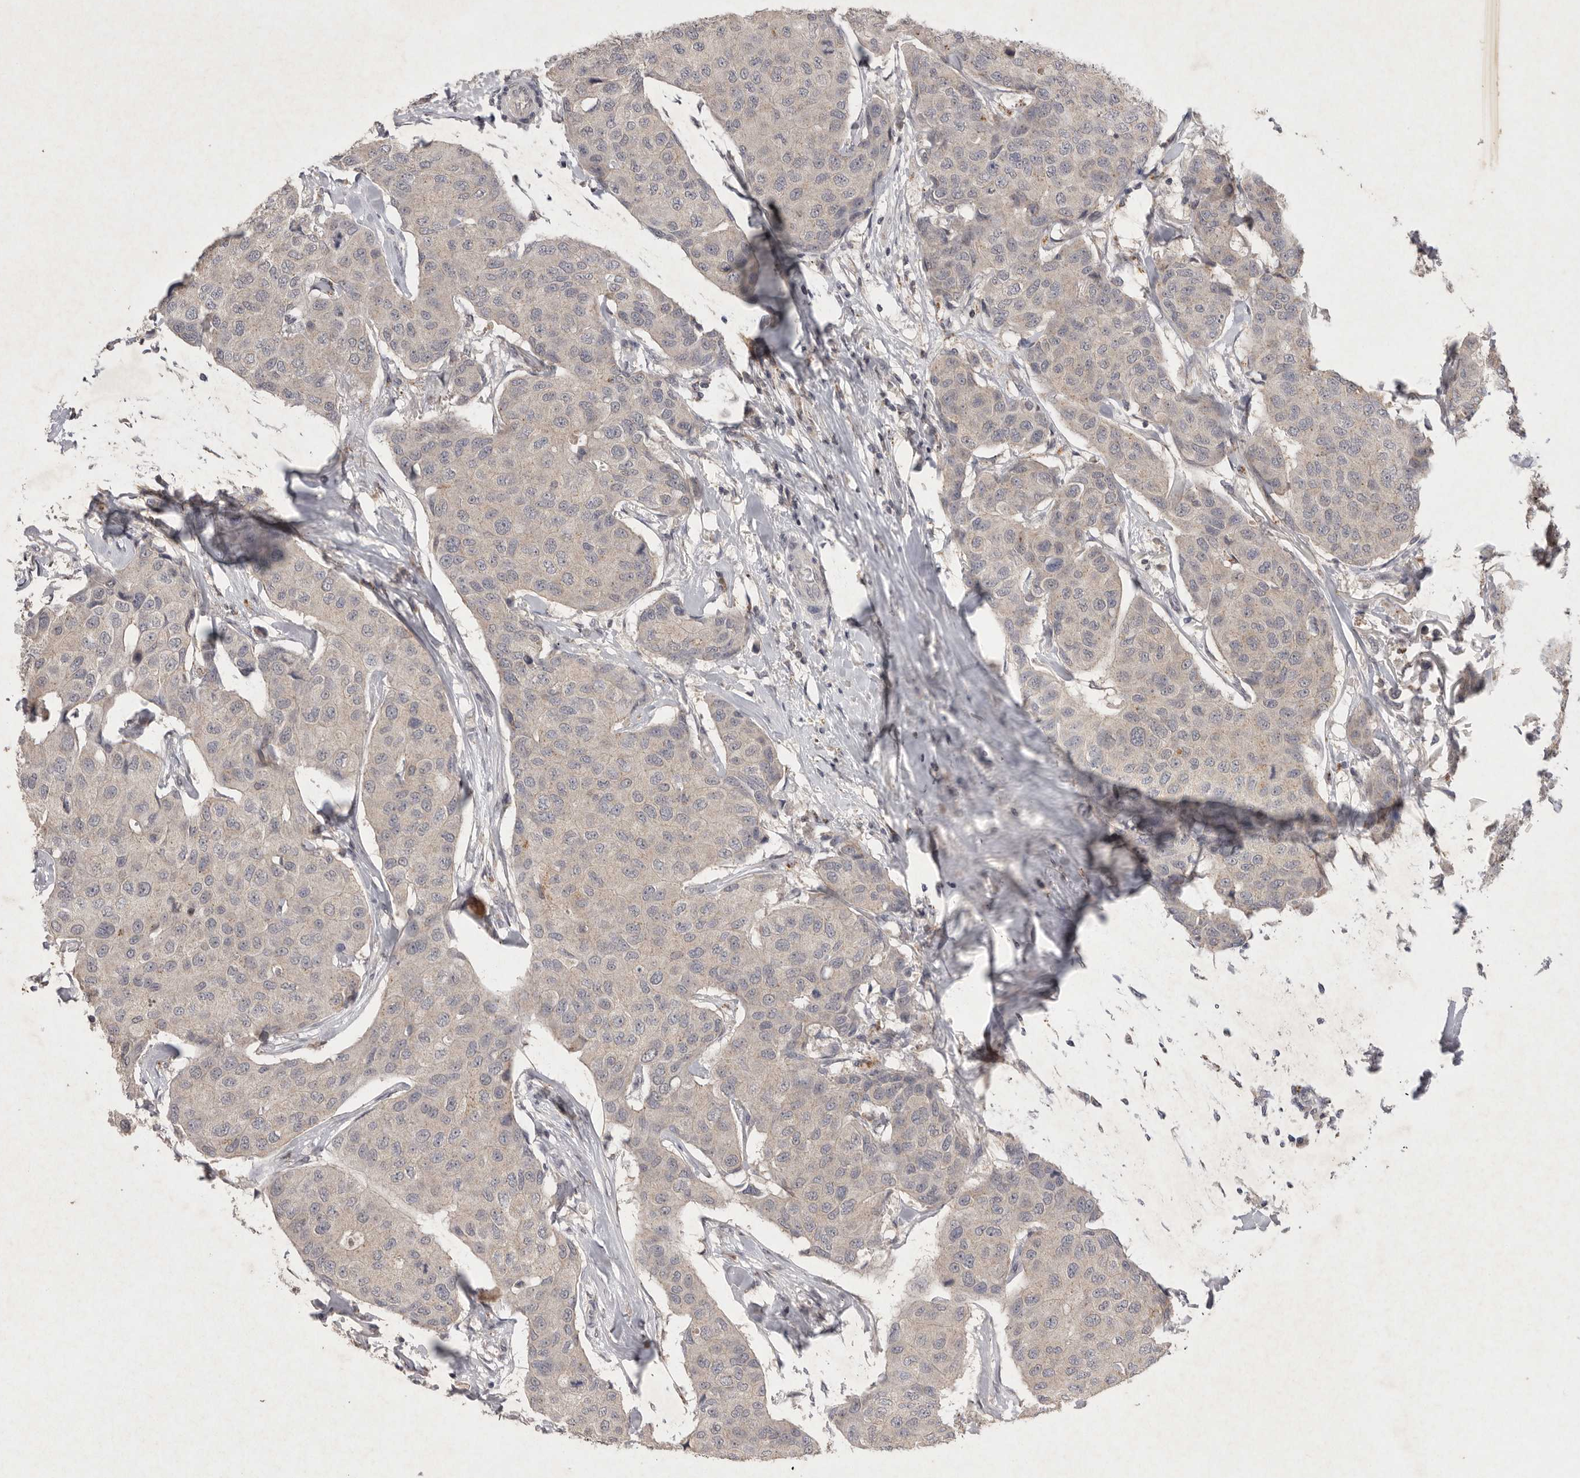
{"staining": {"intensity": "negative", "quantity": "none", "location": "none"}, "tissue": "breast cancer", "cell_type": "Tumor cells", "image_type": "cancer", "snomed": [{"axis": "morphology", "description": "Duct carcinoma"}, {"axis": "topography", "description": "Breast"}], "caption": "Human breast infiltrating ductal carcinoma stained for a protein using immunohistochemistry shows no expression in tumor cells.", "gene": "APLNR", "patient": {"sex": "female", "age": 80}}